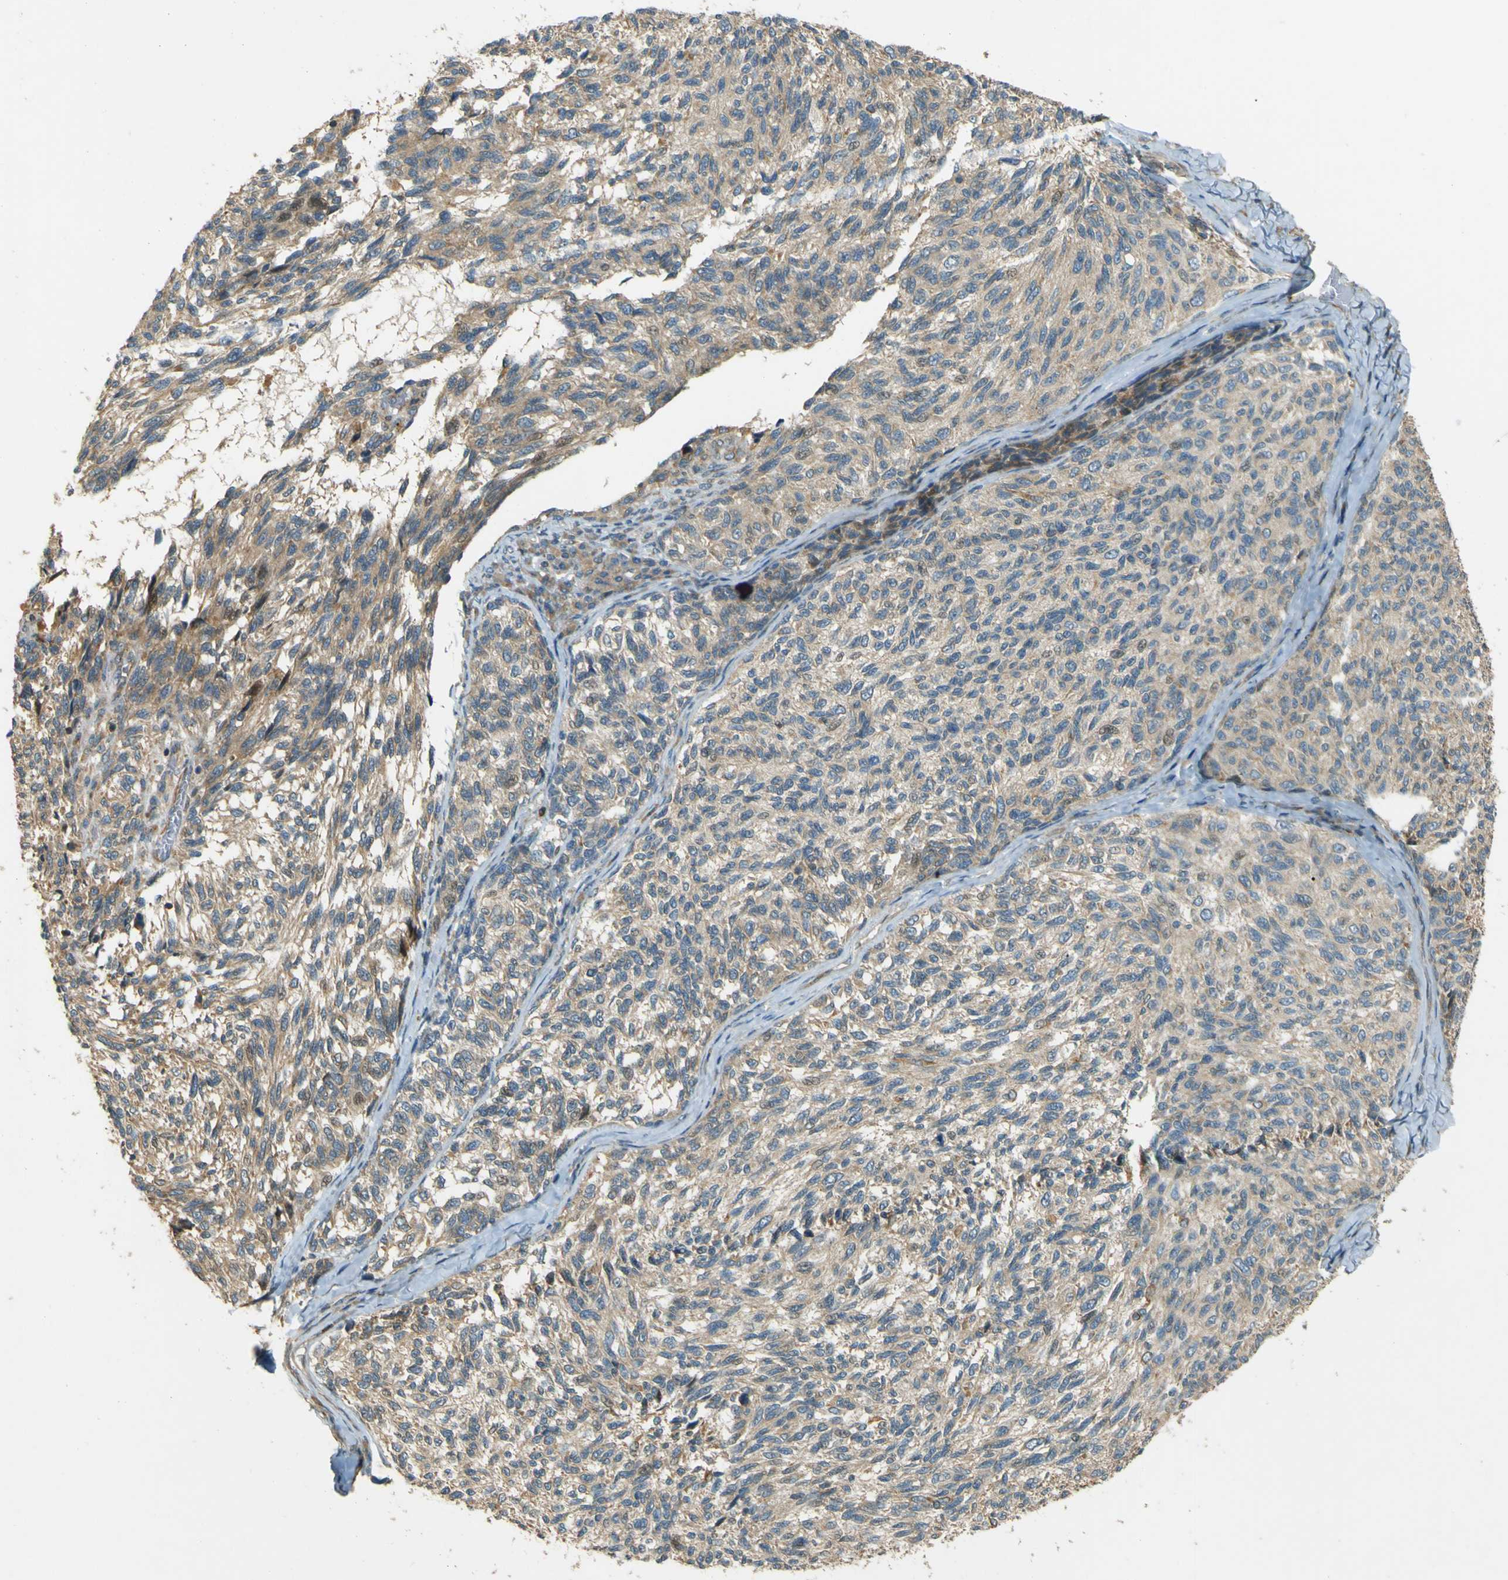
{"staining": {"intensity": "weak", "quantity": ">75%", "location": "cytoplasmic/membranous"}, "tissue": "melanoma", "cell_type": "Tumor cells", "image_type": "cancer", "snomed": [{"axis": "morphology", "description": "Malignant melanoma, NOS"}, {"axis": "topography", "description": "Skin"}], "caption": "Brown immunohistochemical staining in human malignant melanoma reveals weak cytoplasmic/membranous expression in approximately >75% of tumor cells.", "gene": "LPCAT1", "patient": {"sex": "female", "age": 73}}